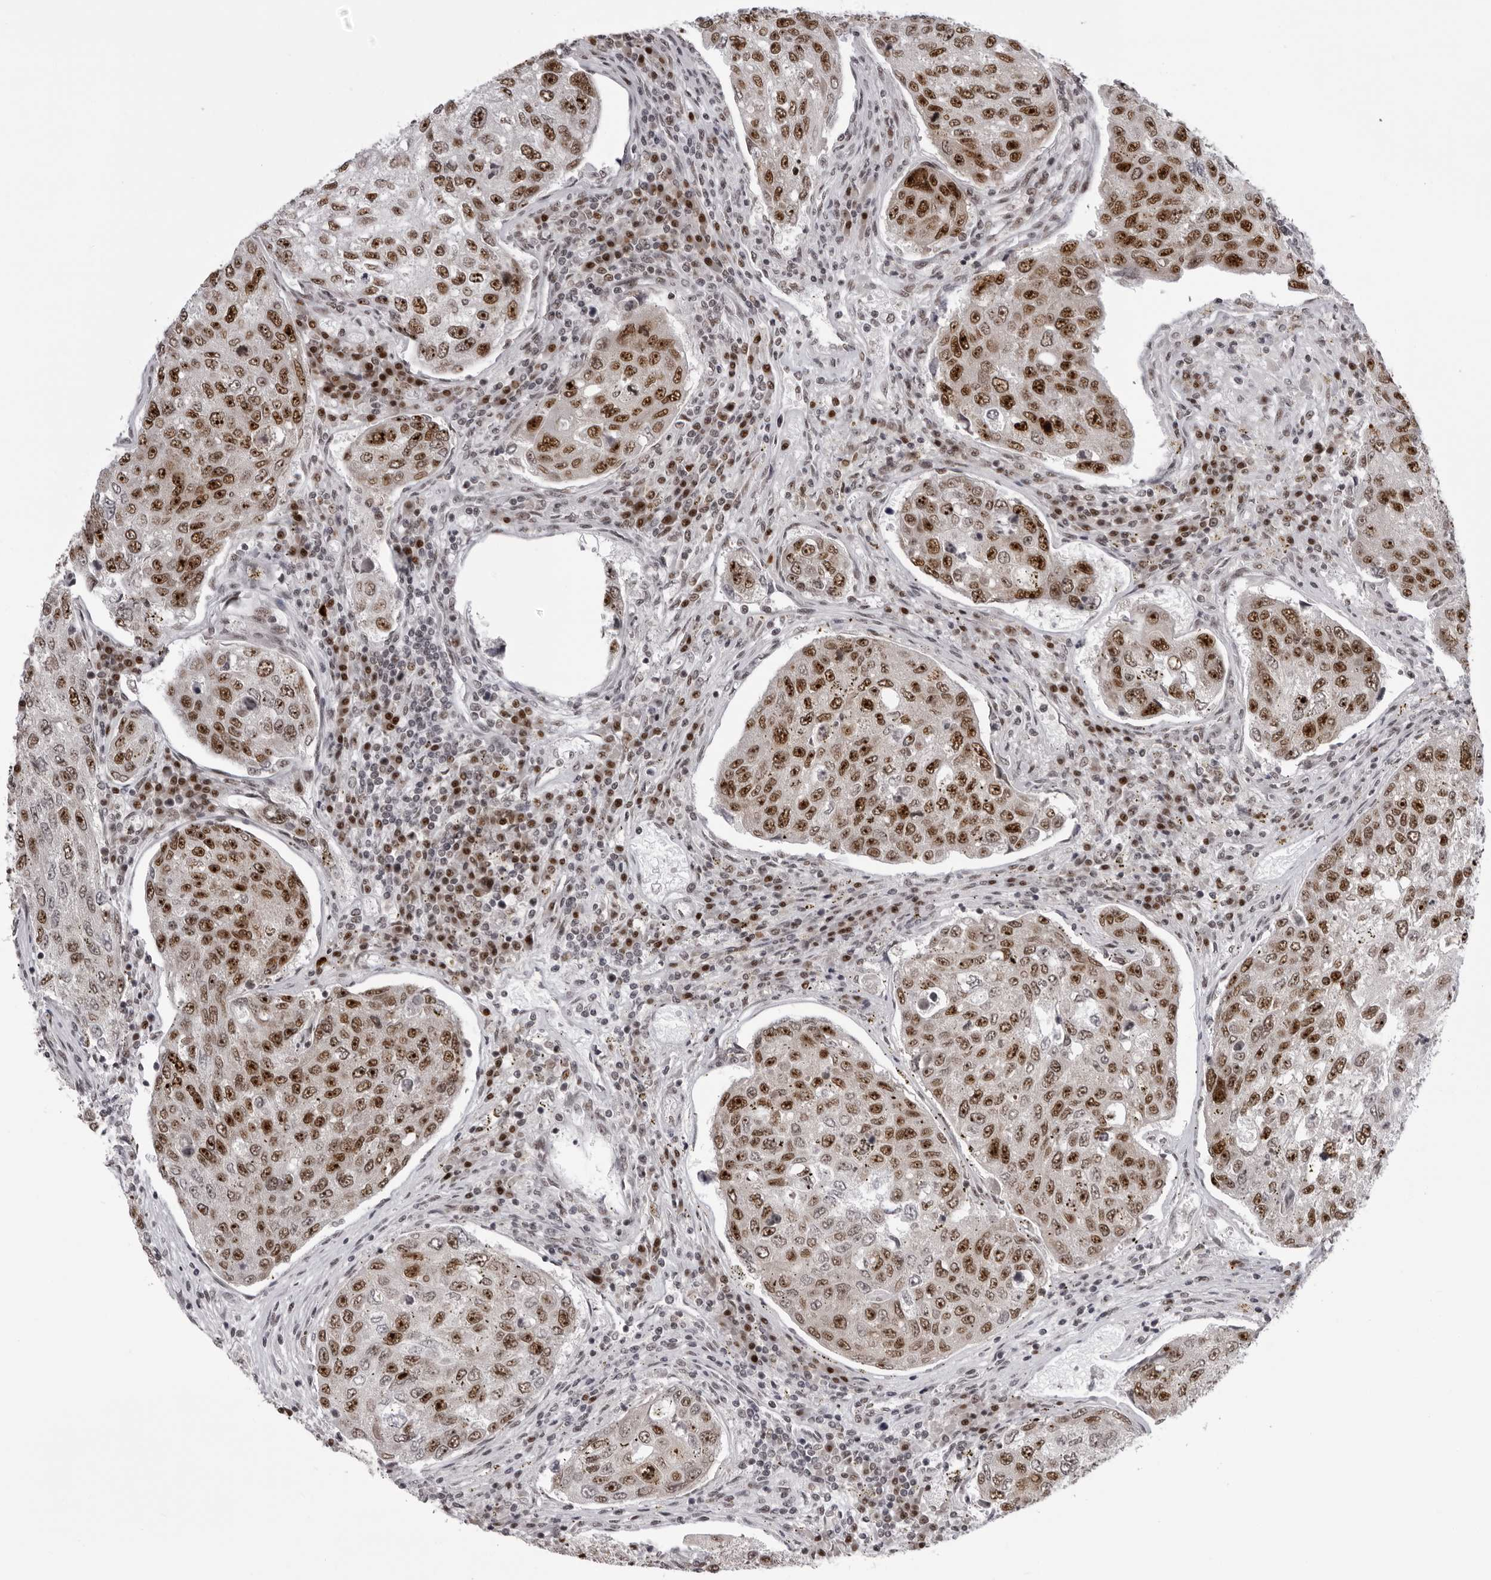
{"staining": {"intensity": "strong", "quantity": ">75%", "location": "nuclear"}, "tissue": "urothelial cancer", "cell_type": "Tumor cells", "image_type": "cancer", "snomed": [{"axis": "morphology", "description": "Urothelial carcinoma, High grade"}, {"axis": "topography", "description": "Lymph node"}, {"axis": "topography", "description": "Urinary bladder"}], "caption": "DAB (3,3'-diaminobenzidine) immunohistochemical staining of human high-grade urothelial carcinoma reveals strong nuclear protein staining in about >75% of tumor cells. Nuclei are stained in blue.", "gene": "HEXIM2", "patient": {"sex": "male", "age": 51}}